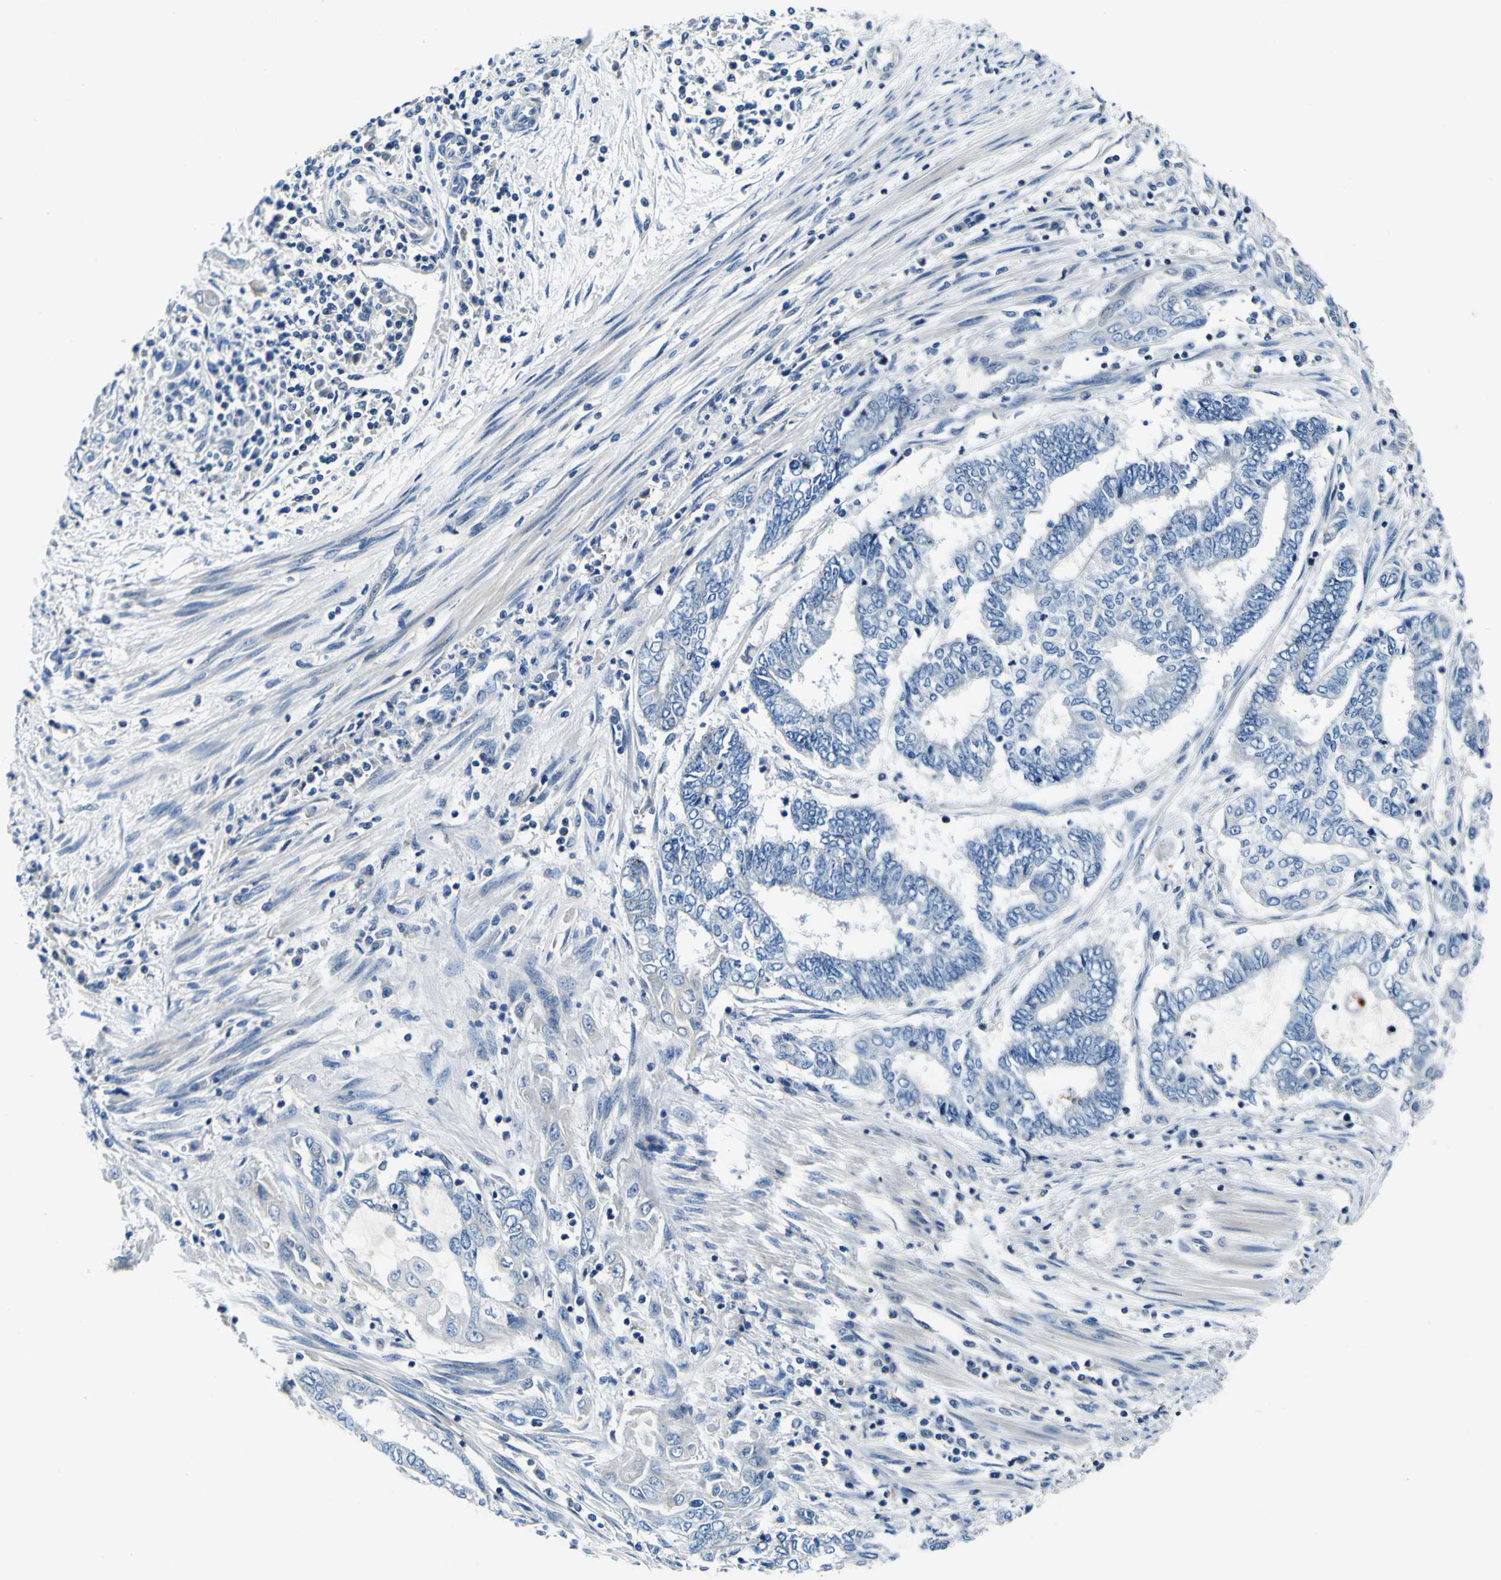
{"staining": {"intensity": "negative", "quantity": "none", "location": "none"}, "tissue": "endometrial cancer", "cell_type": "Tumor cells", "image_type": "cancer", "snomed": [{"axis": "morphology", "description": "Adenocarcinoma, NOS"}, {"axis": "topography", "description": "Uterus"}, {"axis": "topography", "description": "Endometrium"}], "caption": "Immunohistochemistry micrograph of neoplastic tissue: endometrial adenocarcinoma stained with DAB (3,3'-diaminobenzidine) shows no significant protein expression in tumor cells.", "gene": "ADGRA2", "patient": {"sex": "female", "age": 70}}